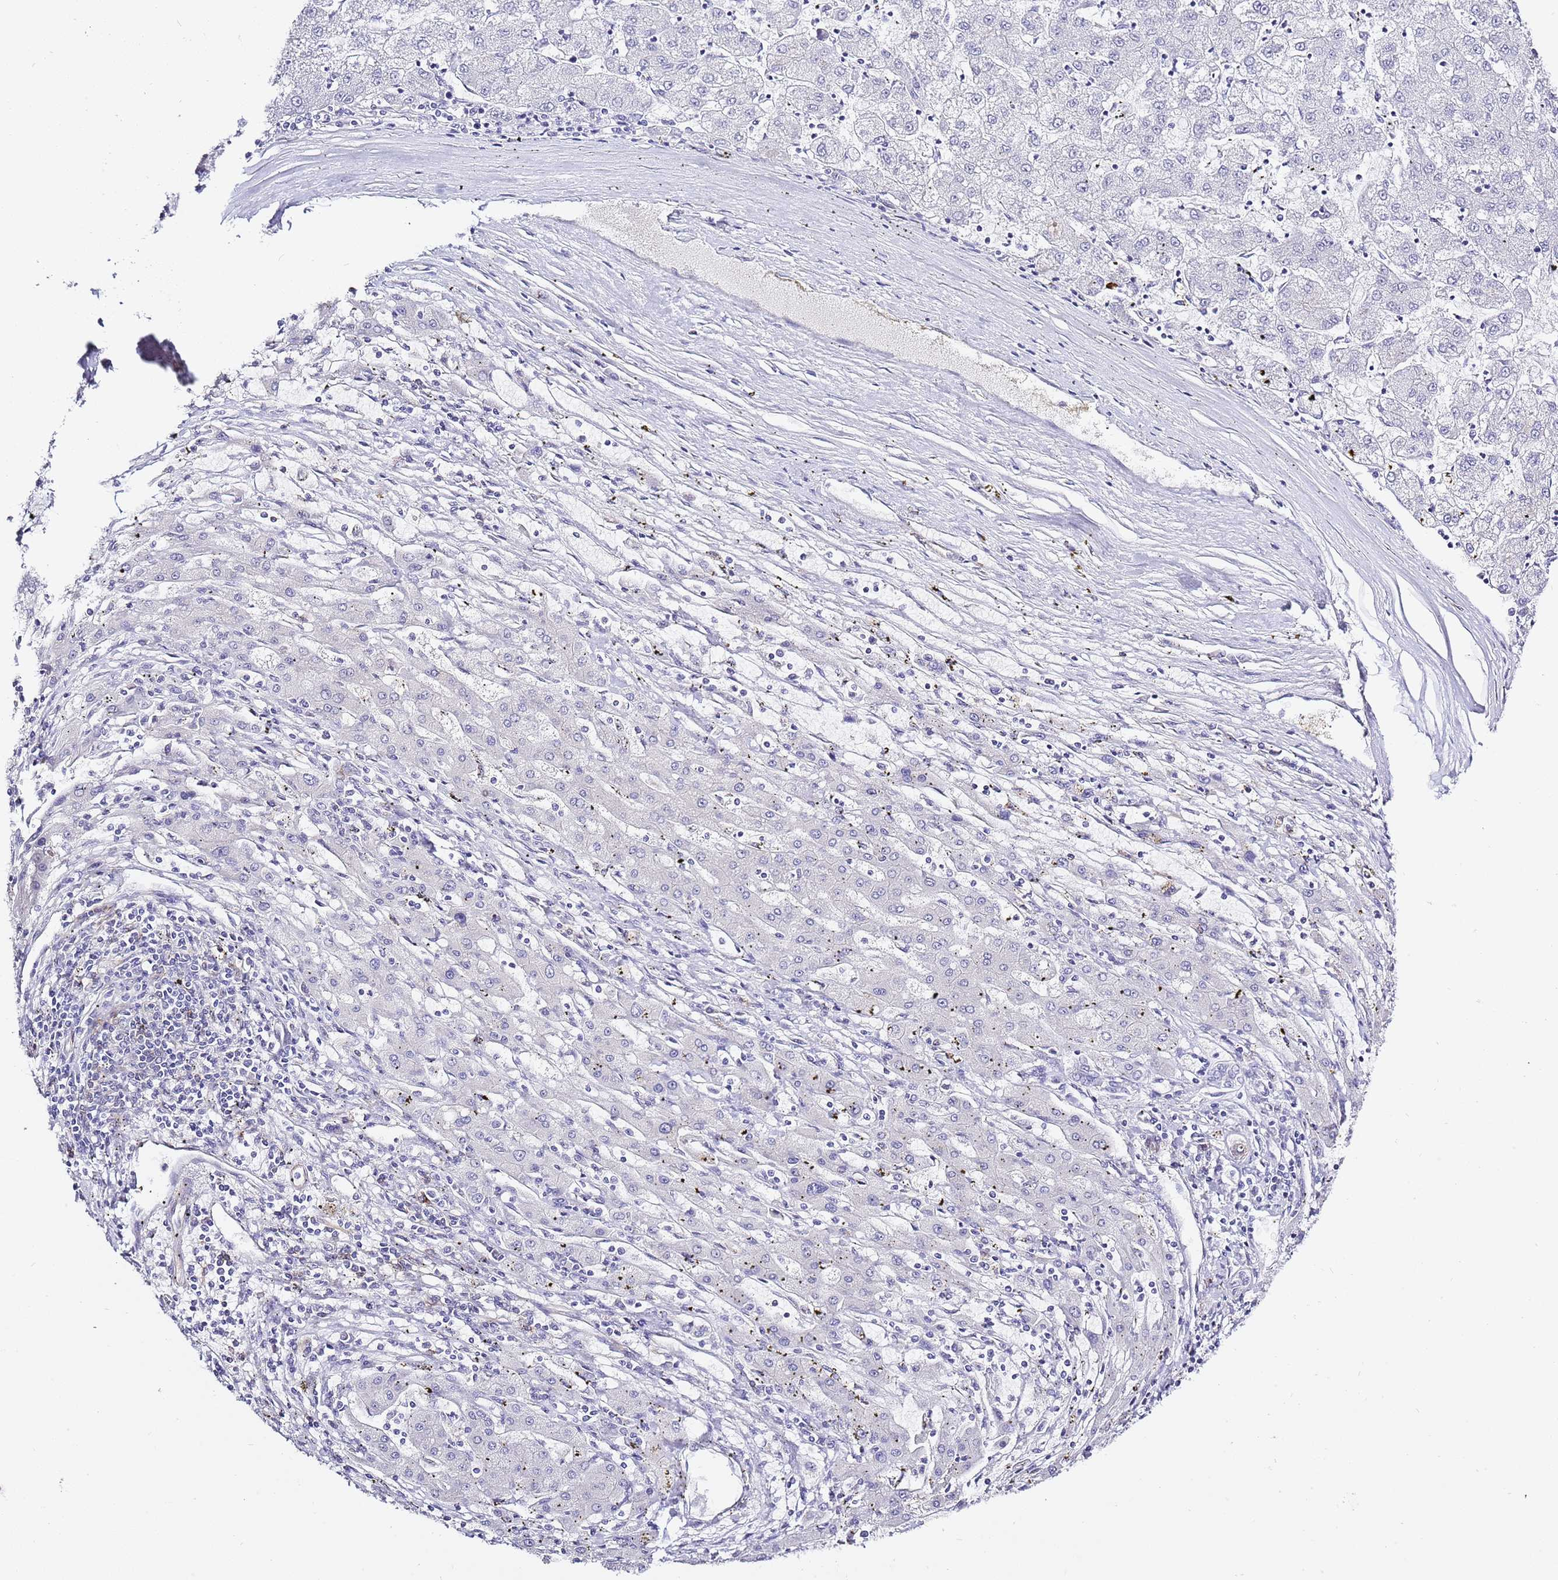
{"staining": {"intensity": "negative", "quantity": "none", "location": "none"}, "tissue": "liver cancer", "cell_type": "Tumor cells", "image_type": "cancer", "snomed": [{"axis": "morphology", "description": "Carcinoma, Hepatocellular, NOS"}, {"axis": "topography", "description": "Liver"}], "caption": "Immunohistochemical staining of human liver hepatocellular carcinoma shows no significant positivity in tumor cells.", "gene": "RFK", "patient": {"sex": "male", "age": 72}}